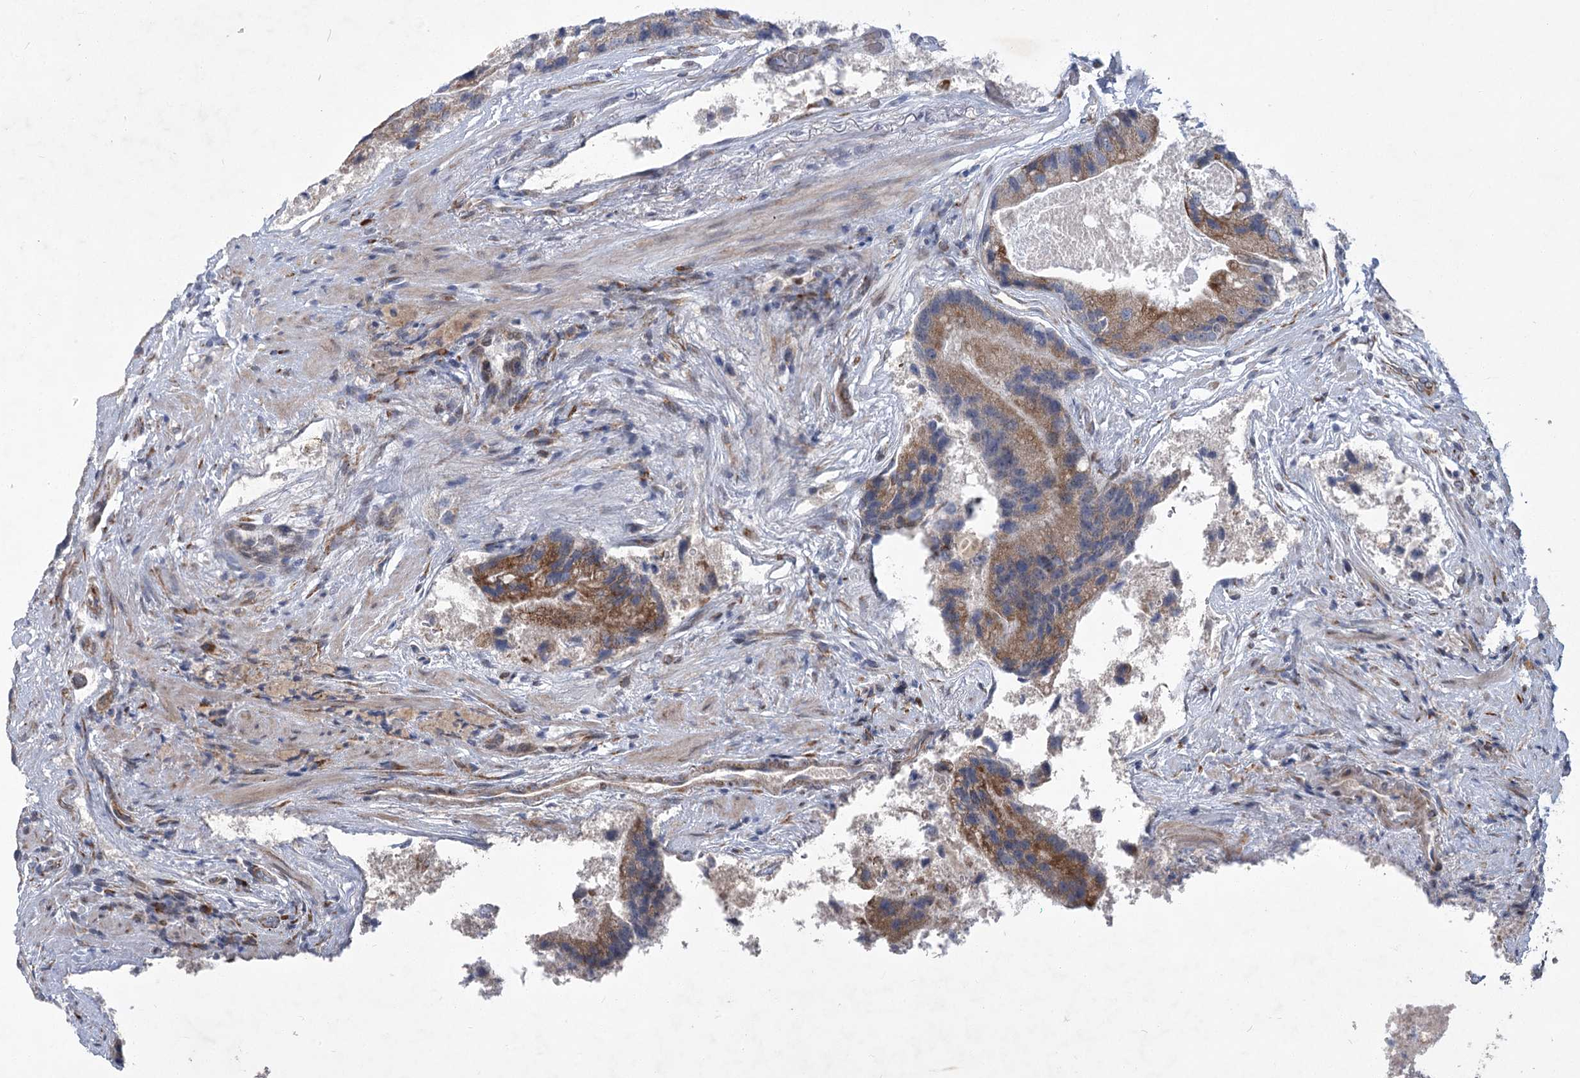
{"staining": {"intensity": "moderate", "quantity": ">75%", "location": "cytoplasmic/membranous"}, "tissue": "prostate cancer", "cell_type": "Tumor cells", "image_type": "cancer", "snomed": [{"axis": "morphology", "description": "Adenocarcinoma, High grade"}, {"axis": "topography", "description": "Prostate"}], "caption": "Immunohistochemical staining of prostate cancer exhibits medium levels of moderate cytoplasmic/membranous expression in approximately >75% of tumor cells. The protein of interest is stained brown, and the nuclei are stained in blue (DAB (3,3'-diaminobenzidine) IHC with brightfield microscopy, high magnification).", "gene": "GCNT4", "patient": {"sex": "male", "age": 70}}